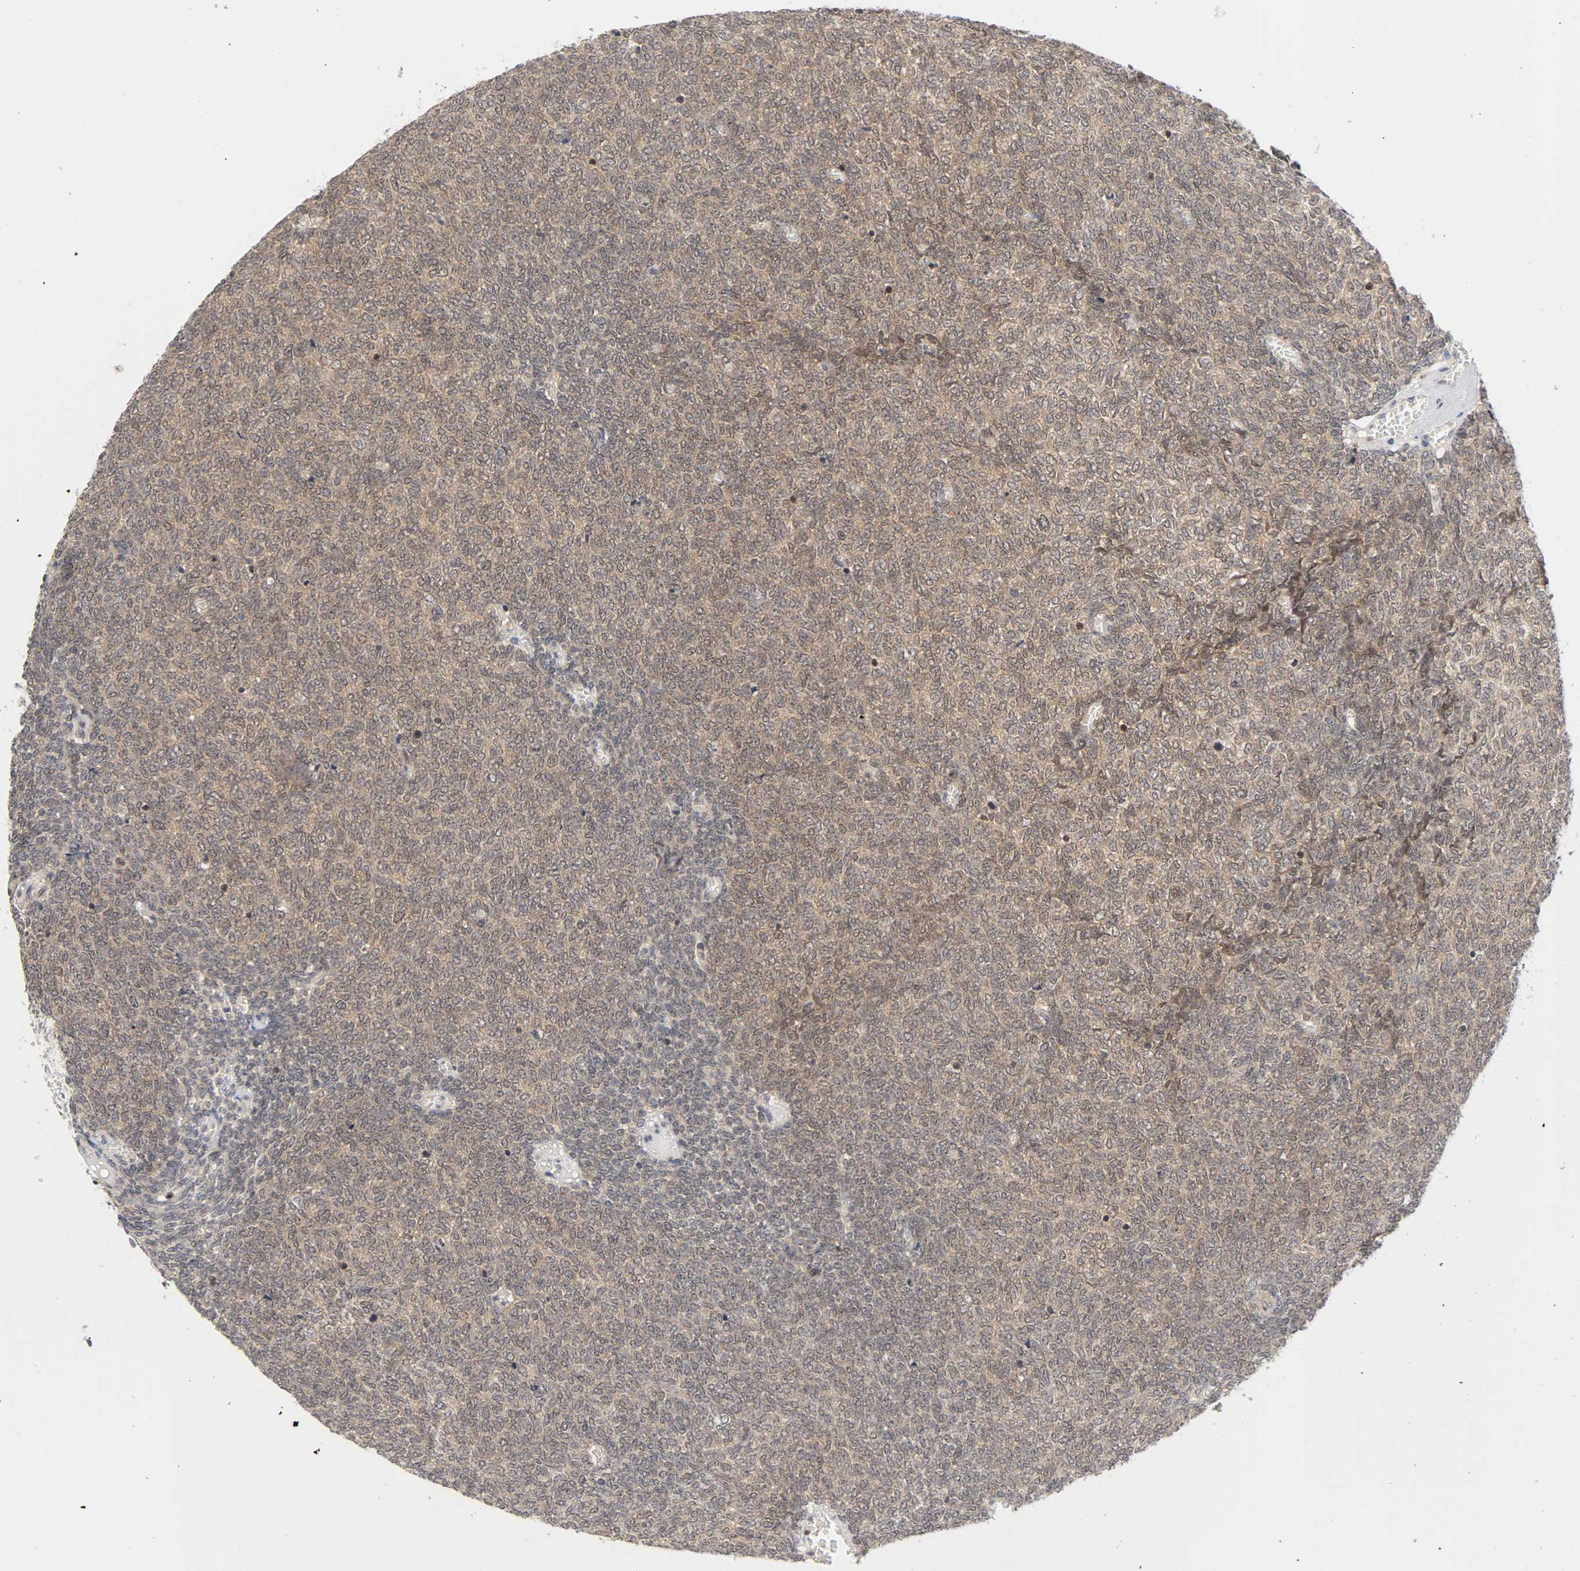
{"staining": {"intensity": "moderate", "quantity": ">75%", "location": "cytoplasmic/membranous,nuclear"}, "tissue": "renal cancer", "cell_type": "Tumor cells", "image_type": "cancer", "snomed": [{"axis": "morphology", "description": "Neoplasm, malignant, NOS"}, {"axis": "topography", "description": "Kidney"}], "caption": "Immunohistochemical staining of neoplasm (malignant) (renal) displays medium levels of moderate cytoplasmic/membranous and nuclear protein expression in about >75% of tumor cells. The staining was performed using DAB, with brown indicating positive protein expression. Nuclei are stained blue with hematoxylin.", "gene": "UBE2M", "patient": {"sex": "male", "age": 28}}